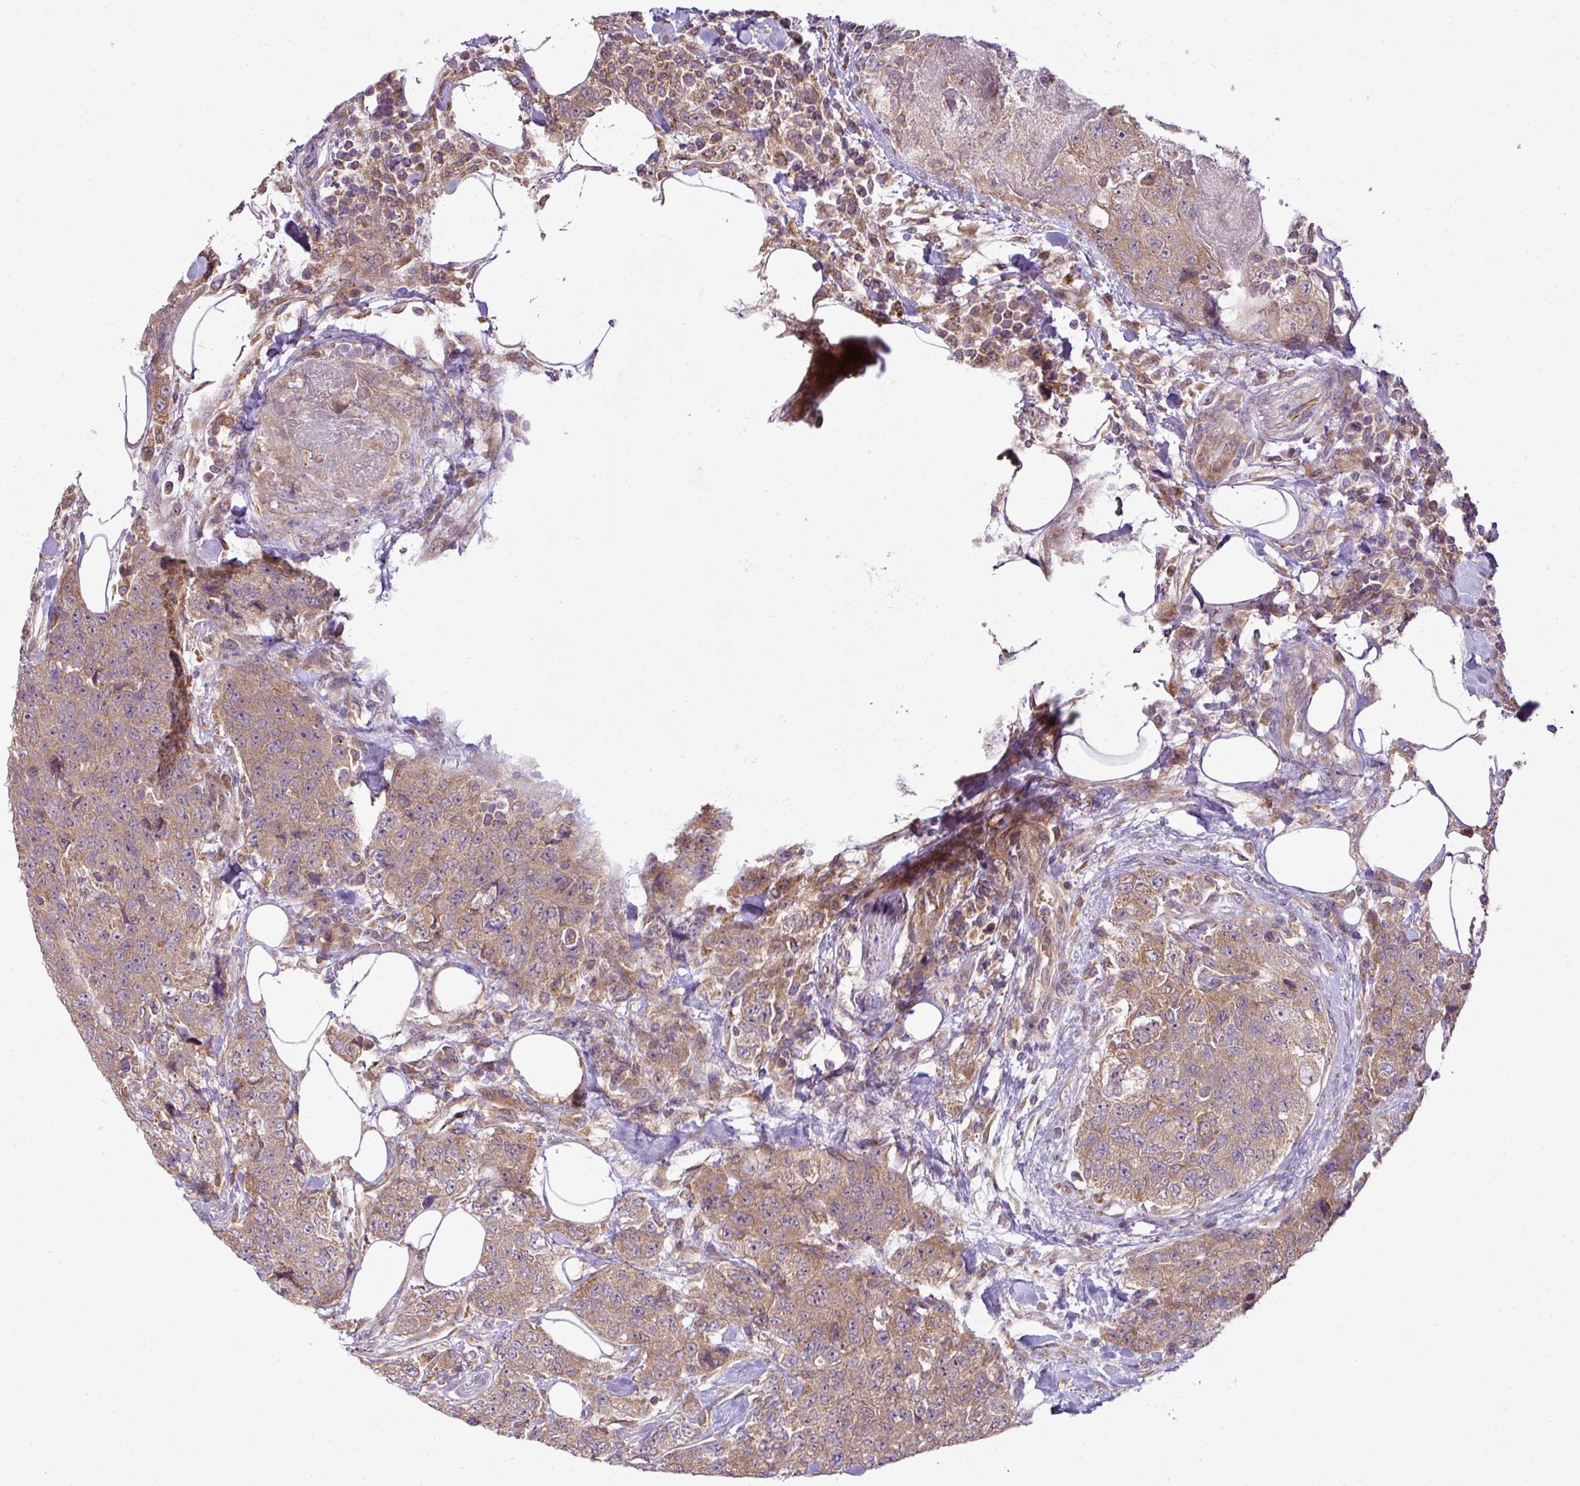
{"staining": {"intensity": "weak", "quantity": ">75%", "location": "cytoplasmic/membranous"}, "tissue": "urothelial cancer", "cell_type": "Tumor cells", "image_type": "cancer", "snomed": [{"axis": "morphology", "description": "Urothelial carcinoma, High grade"}, {"axis": "topography", "description": "Urinary bladder"}], "caption": "Urothelial cancer stained with immunohistochemistry (IHC) displays weak cytoplasmic/membranous positivity in approximately >75% of tumor cells.", "gene": "COX18", "patient": {"sex": "female", "age": 78}}